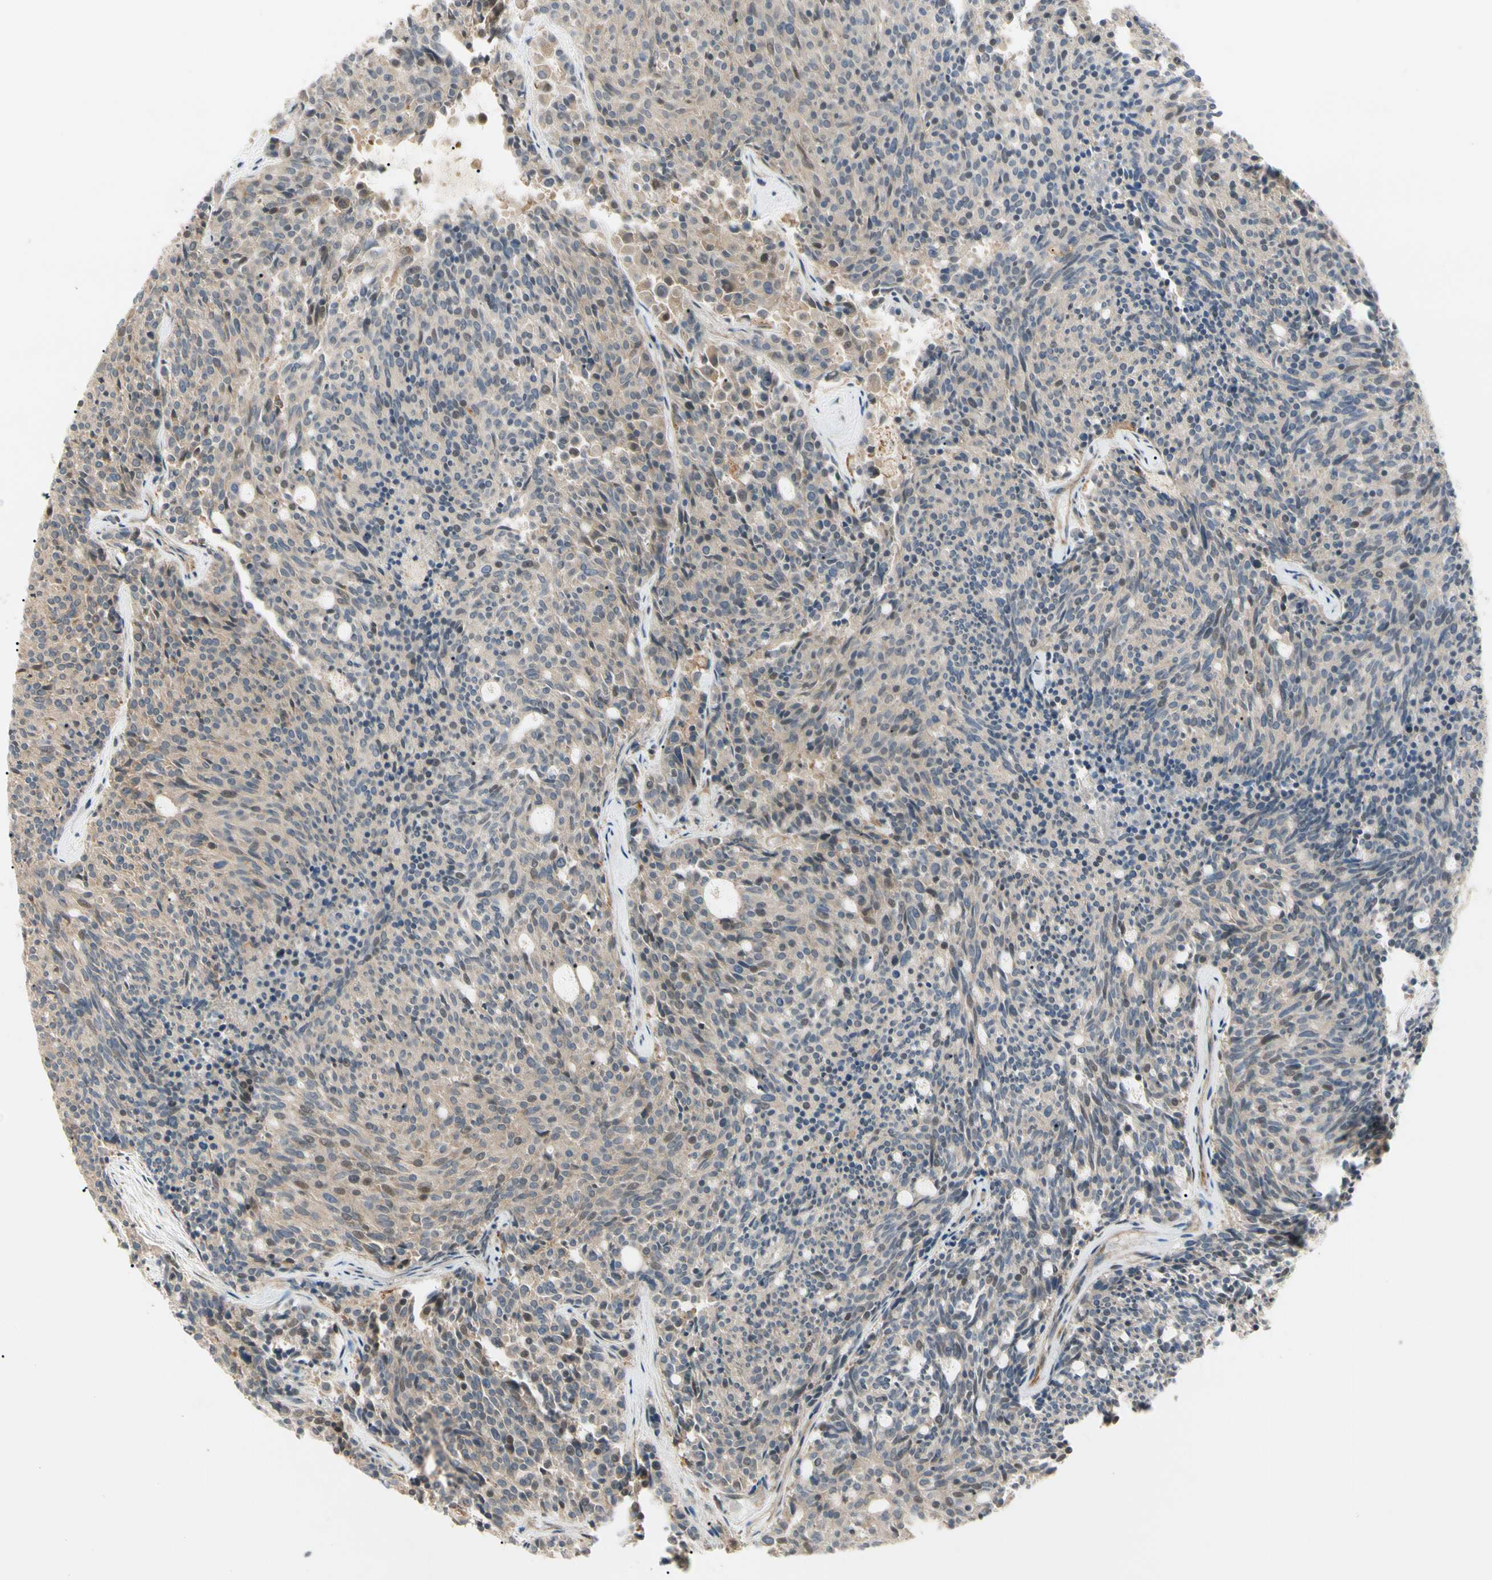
{"staining": {"intensity": "moderate", "quantity": ">75%", "location": "cytoplasmic/membranous"}, "tissue": "carcinoid", "cell_type": "Tumor cells", "image_type": "cancer", "snomed": [{"axis": "morphology", "description": "Carcinoid, malignant, NOS"}, {"axis": "topography", "description": "Pancreas"}], "caption": "This is a photomicrograph of immunohistochemistry (IHC) staining of carcinoid, which shows moderate staining in the cytoplasmic/membranous of tumor cells.", "gene": "F2R", "patient": {"sex": "female", "age": 54}}